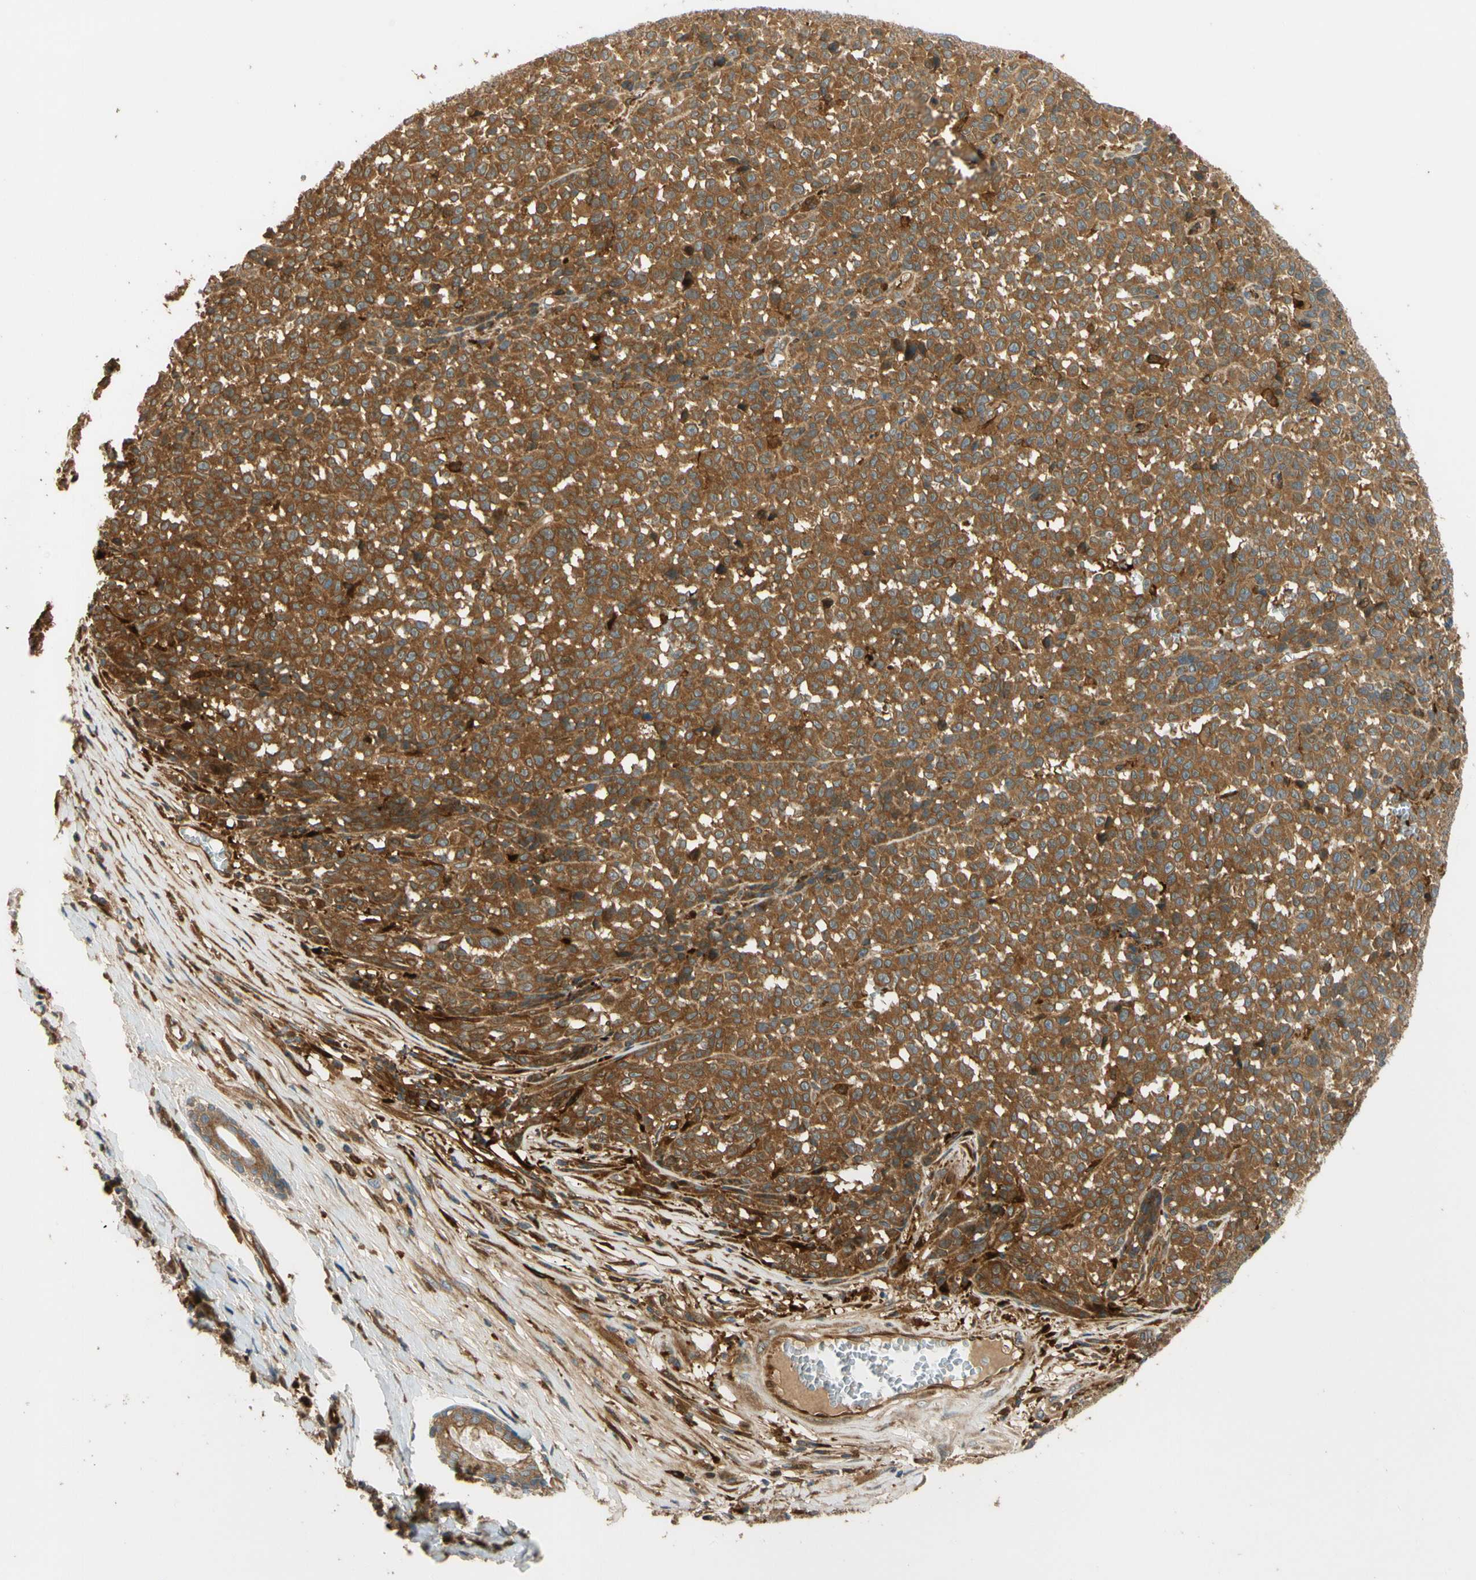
{"staining": {"intensity": "strong", "quantity": ">75%", "location": "cytoplasmic/membranous"}, "tissue": "melanoma", "cell_type": "Tumor cells", "image_type": "cancer", "snomed": [{"axis": "morphology", "description": "Malignant melanoma, NOS"}, {"axis": "topography", "description": "Skin"}], "caption": "IHC of human malignant melanoma exhibits high levels of strong cytoplasmic/membranous staining in about >75% of tumor cells. The staining was performed using DAB, with brown indicating positive protein expression. Nuclei are stained blue with hematoxylin.", "gene": "PARP14", "patient": {"sex": "female", "age": 82}}